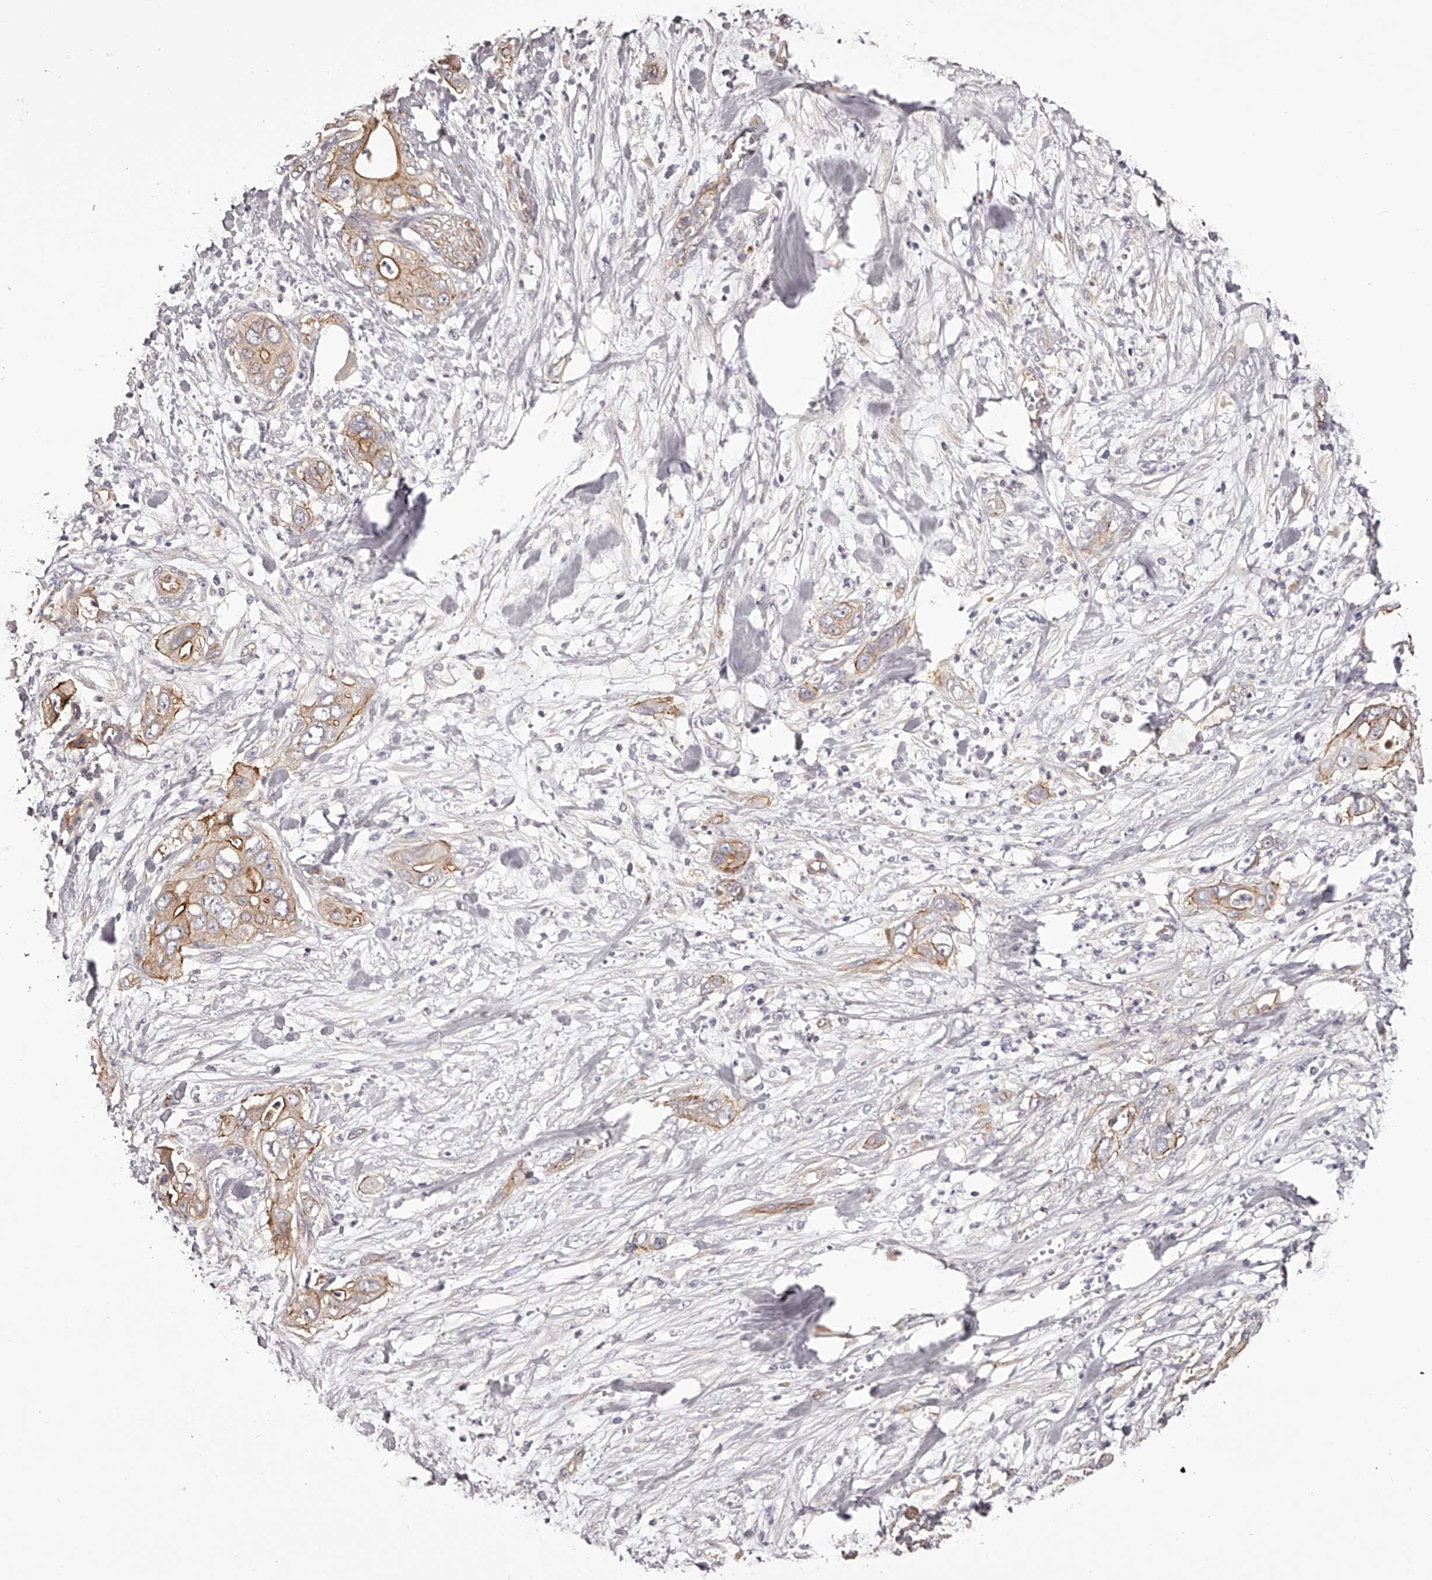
{"staining": {"intensity": "moderate", "quantity": ">75%", "location": "cytoplasmic/membranous"}, "tissue": "pancreatic cancer", "cell_type": "Tumor cells", "image_type": "cancer", "snomed": [{"axis": "morphology", "description": "Adenocarcinoma, NOS"}, {"axis": "topography", "description": "Pancreas"}], "caption": "Brown immunohistochemical staining in pancreatic cancer (adenocarcinoma) displays moderate cytoplasmic/membranous positivity in about >75% of tumor cells.", "gene": "LTV1", "patient": {"sex": "female", "age": 78}}